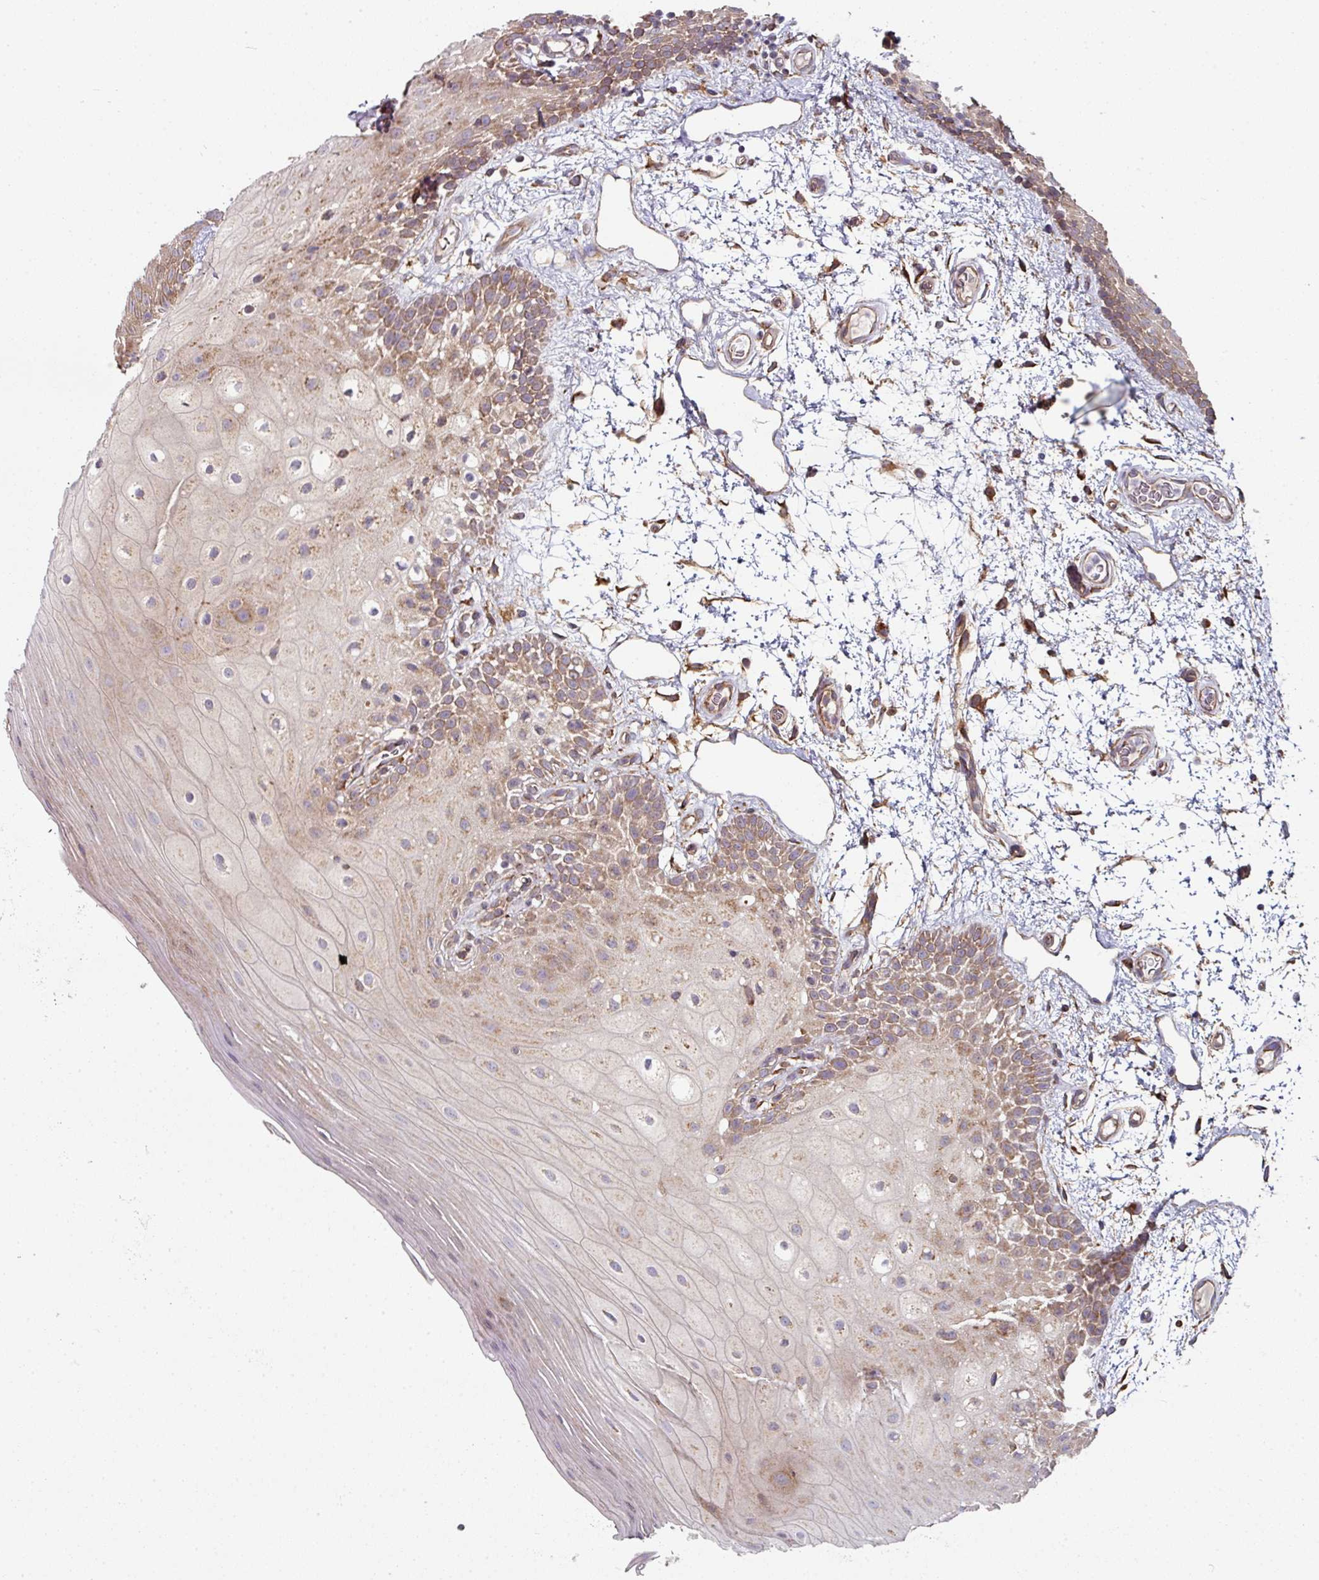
{"staining": {"intensity": "moderate", "quantity": ">75%", "location": "cytoplasmic/membranous"}, "tissue": "oral mucosa", "cell_type": "Squamous epithelial cells", "image_type": "normal", "snomed": [{"axis": "morphology", "description": "Normal tissue, NOS"}, {"axis": "morphology", "description": "Squamous cell carcinoma, NOS"}, {"axis": "topography", "description": "Oral tissue"}, {"axis": "topography", "description": "Tounge, NOS"}, {"axis": "topography", "description": "Head-Neck"}], "caption": "Moderate cytoplasmic/membranous staining for a protein is present in approximately >75% of squamous epithelial cells of unremarkable oral mucosa using IHC.", "gene": "FAT4", "patient": {"sex": "male", "age": 76}}